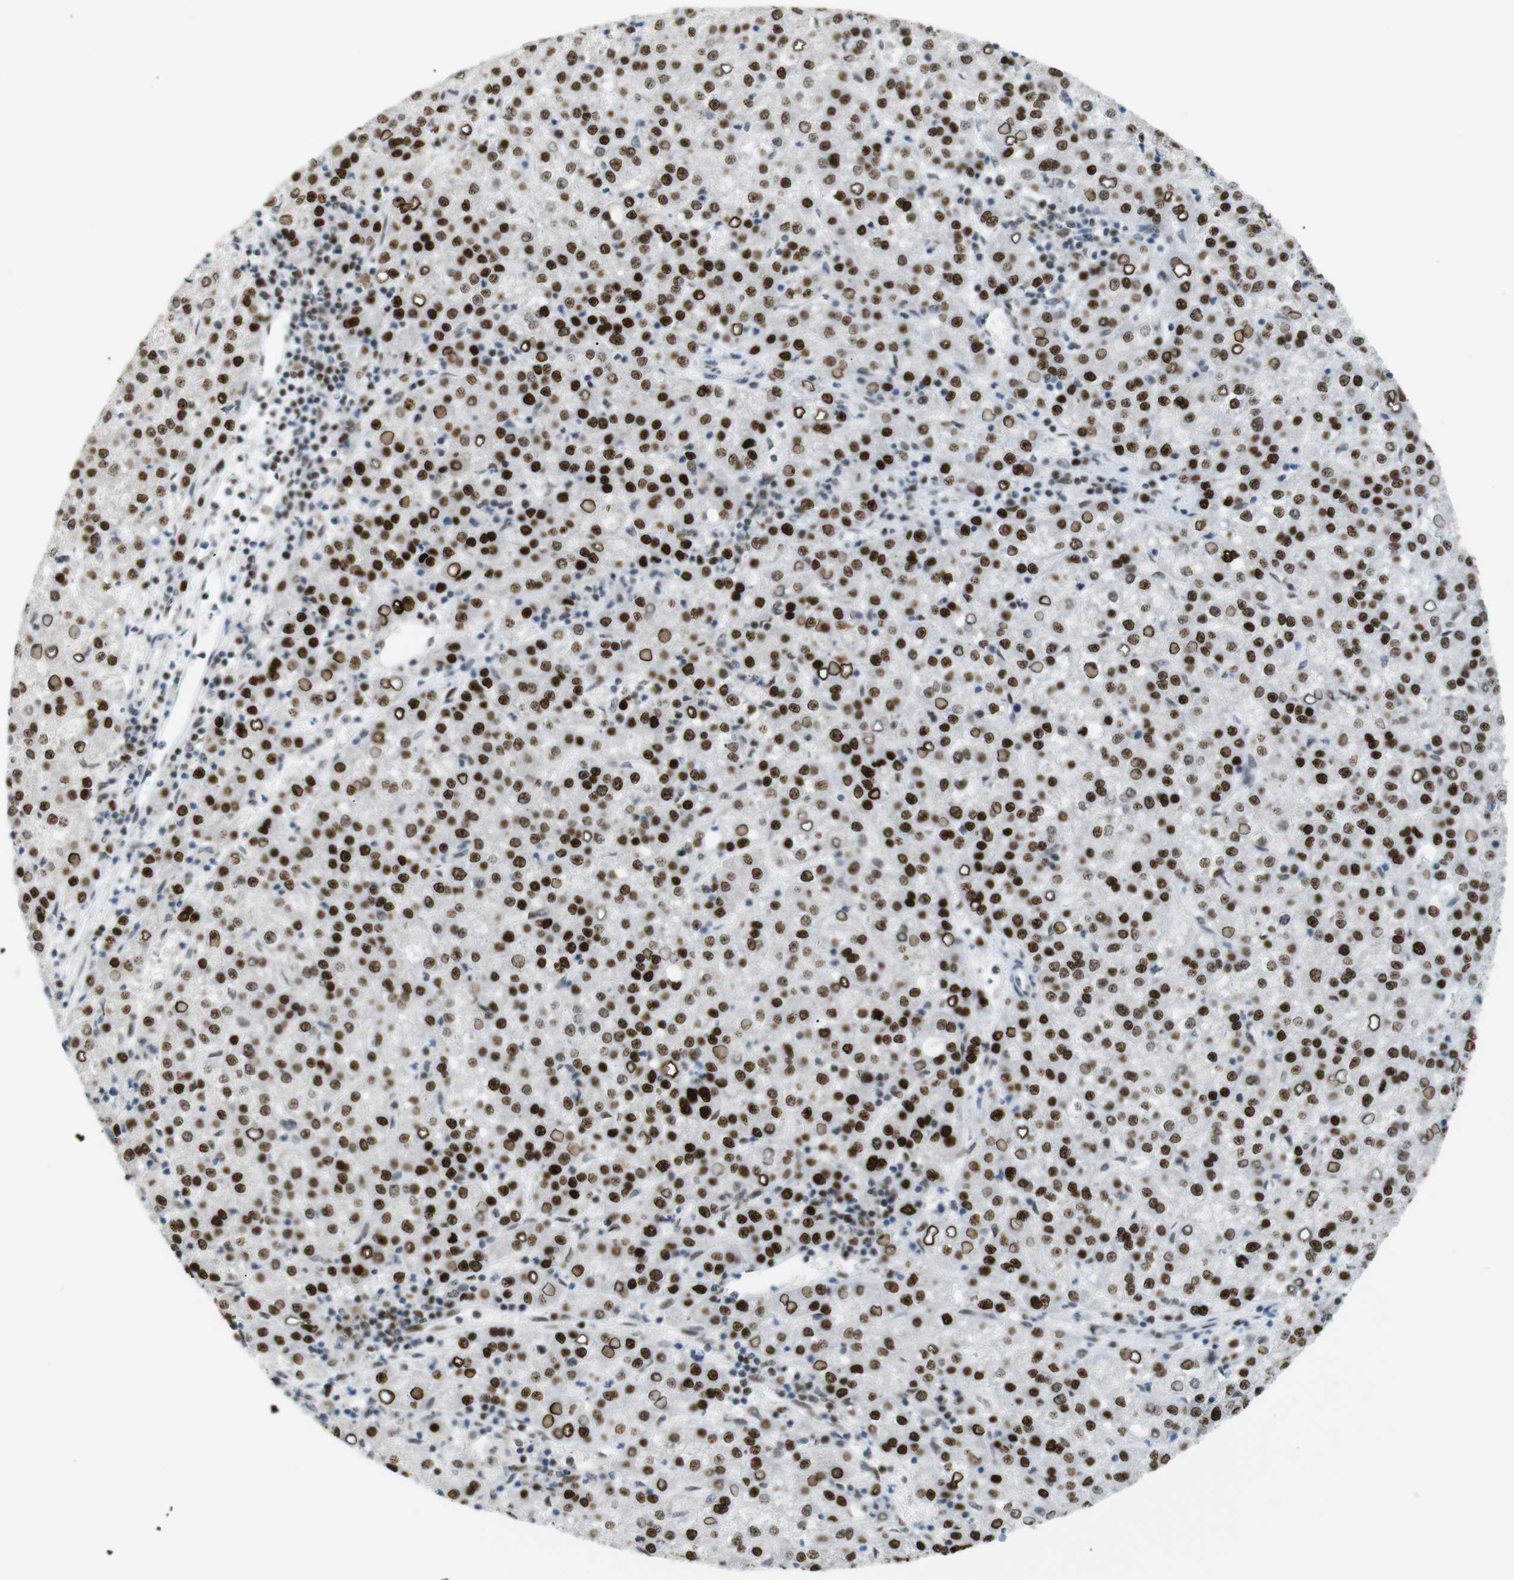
{"staining": {"intensity": "strong", "quantity": ">75%", "location": "nuclear"}, "tissue": "liver cancer", "cell_type": "Tumor cells", "image_type": "cancer", "snomed": [{"axis": "morphology", "description": "Carcinoma, Hepatocellular, NOS"}, {"axis": "topography", "description": "Liver"}], "caption": "IHC photomicrograph of neoplastic tissue: human liver cancer (hepatocellular carcinoma) stained using immunohistochemistry reveals high levels of strong protein expression localized specifically in the nuclear of tumor cells, appearing as a nuclear brown color.", "gene": "RIOX2", "patient": {"sex": "female", "age": 58}}